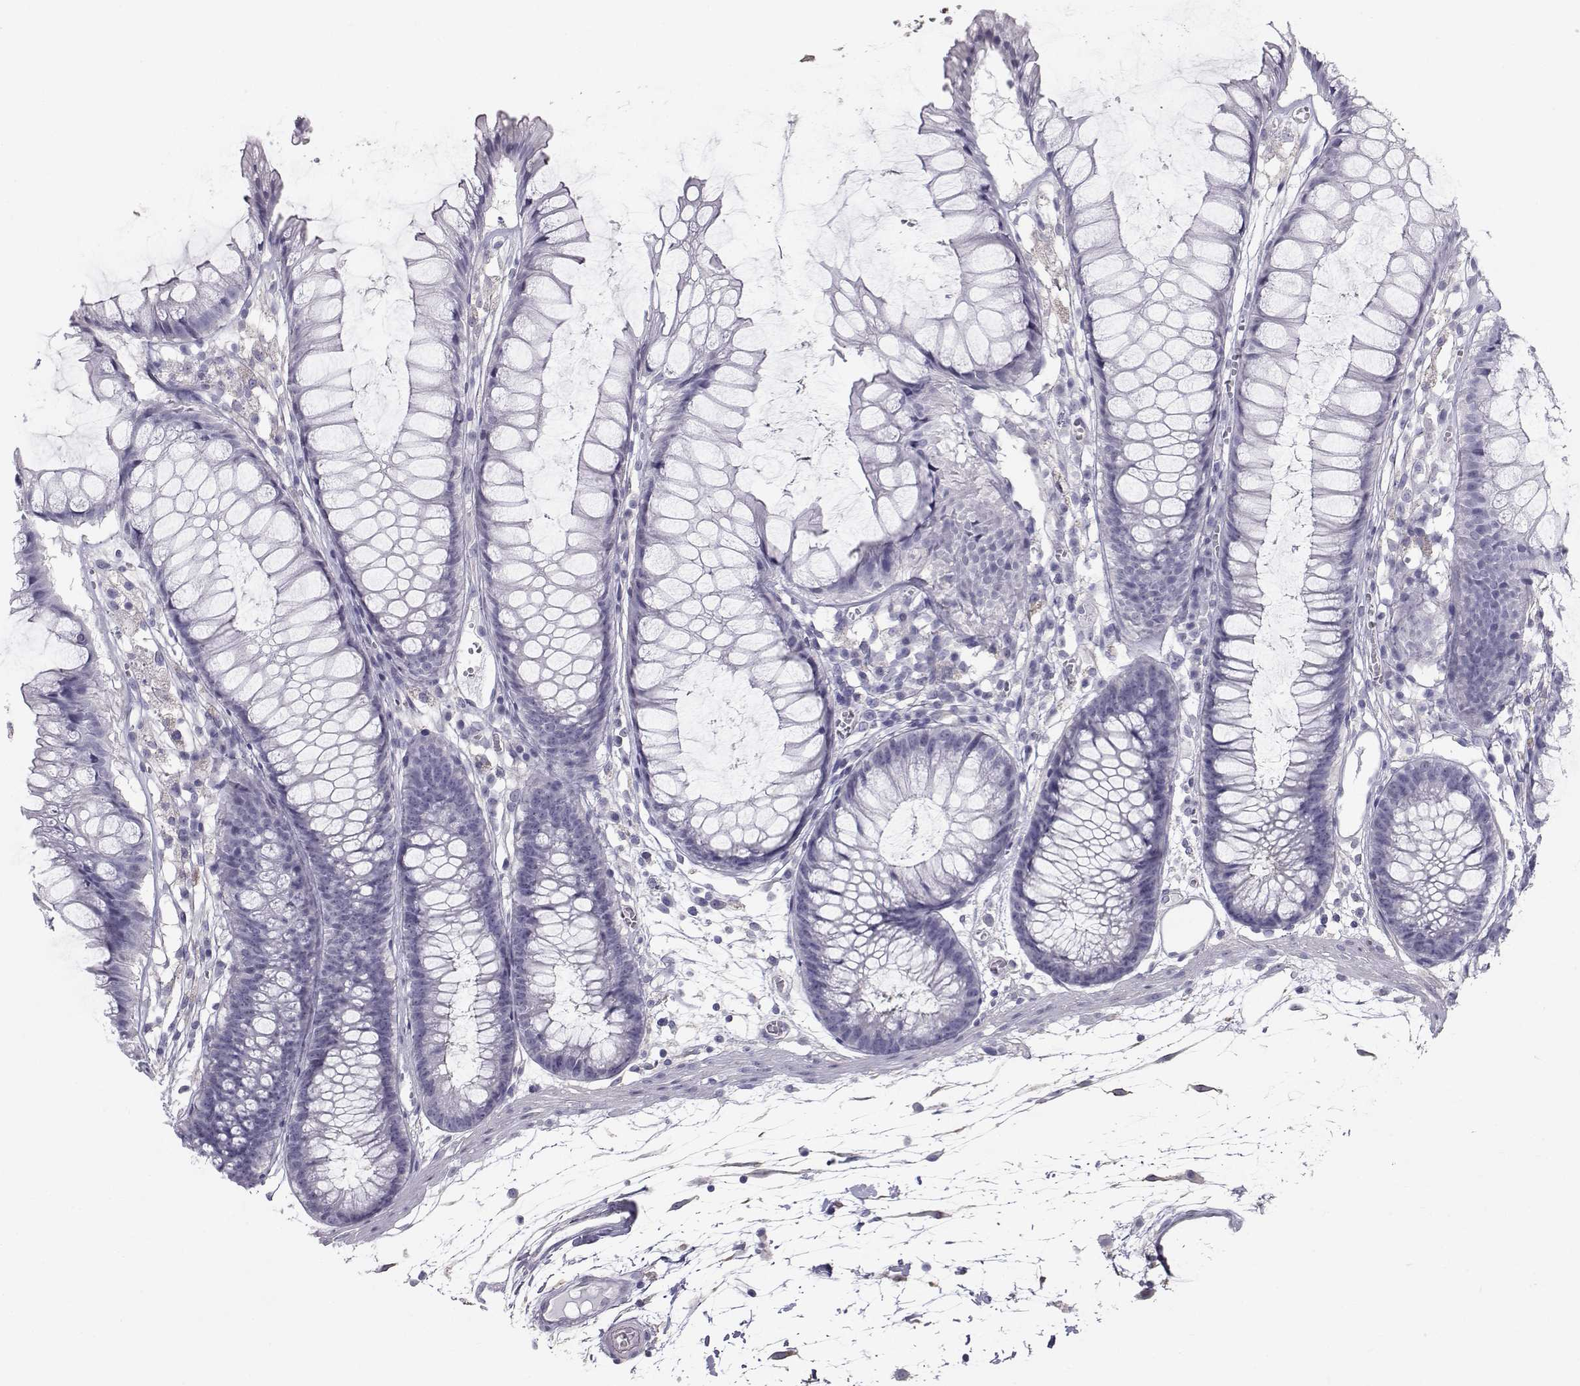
{"staining": {"intensity": "negative", "quantity": "none", "location": "none"}, "tissue": "colon", "cell_type": "Endothelial cells", "image_type": "normal", "snomed": [{"axis": "morphology", "description": "Normal tissue, NOS"}, {"axis": "morphology", "description": "Adenocarcinoma, NOS"}, {"axis": "topography", "description": "Colon"}], "caption": "Endothelial cells show no significant staining in benign colon.", "gene": "SPDYE4", "patient": {"sex": "male", "age": 65}}